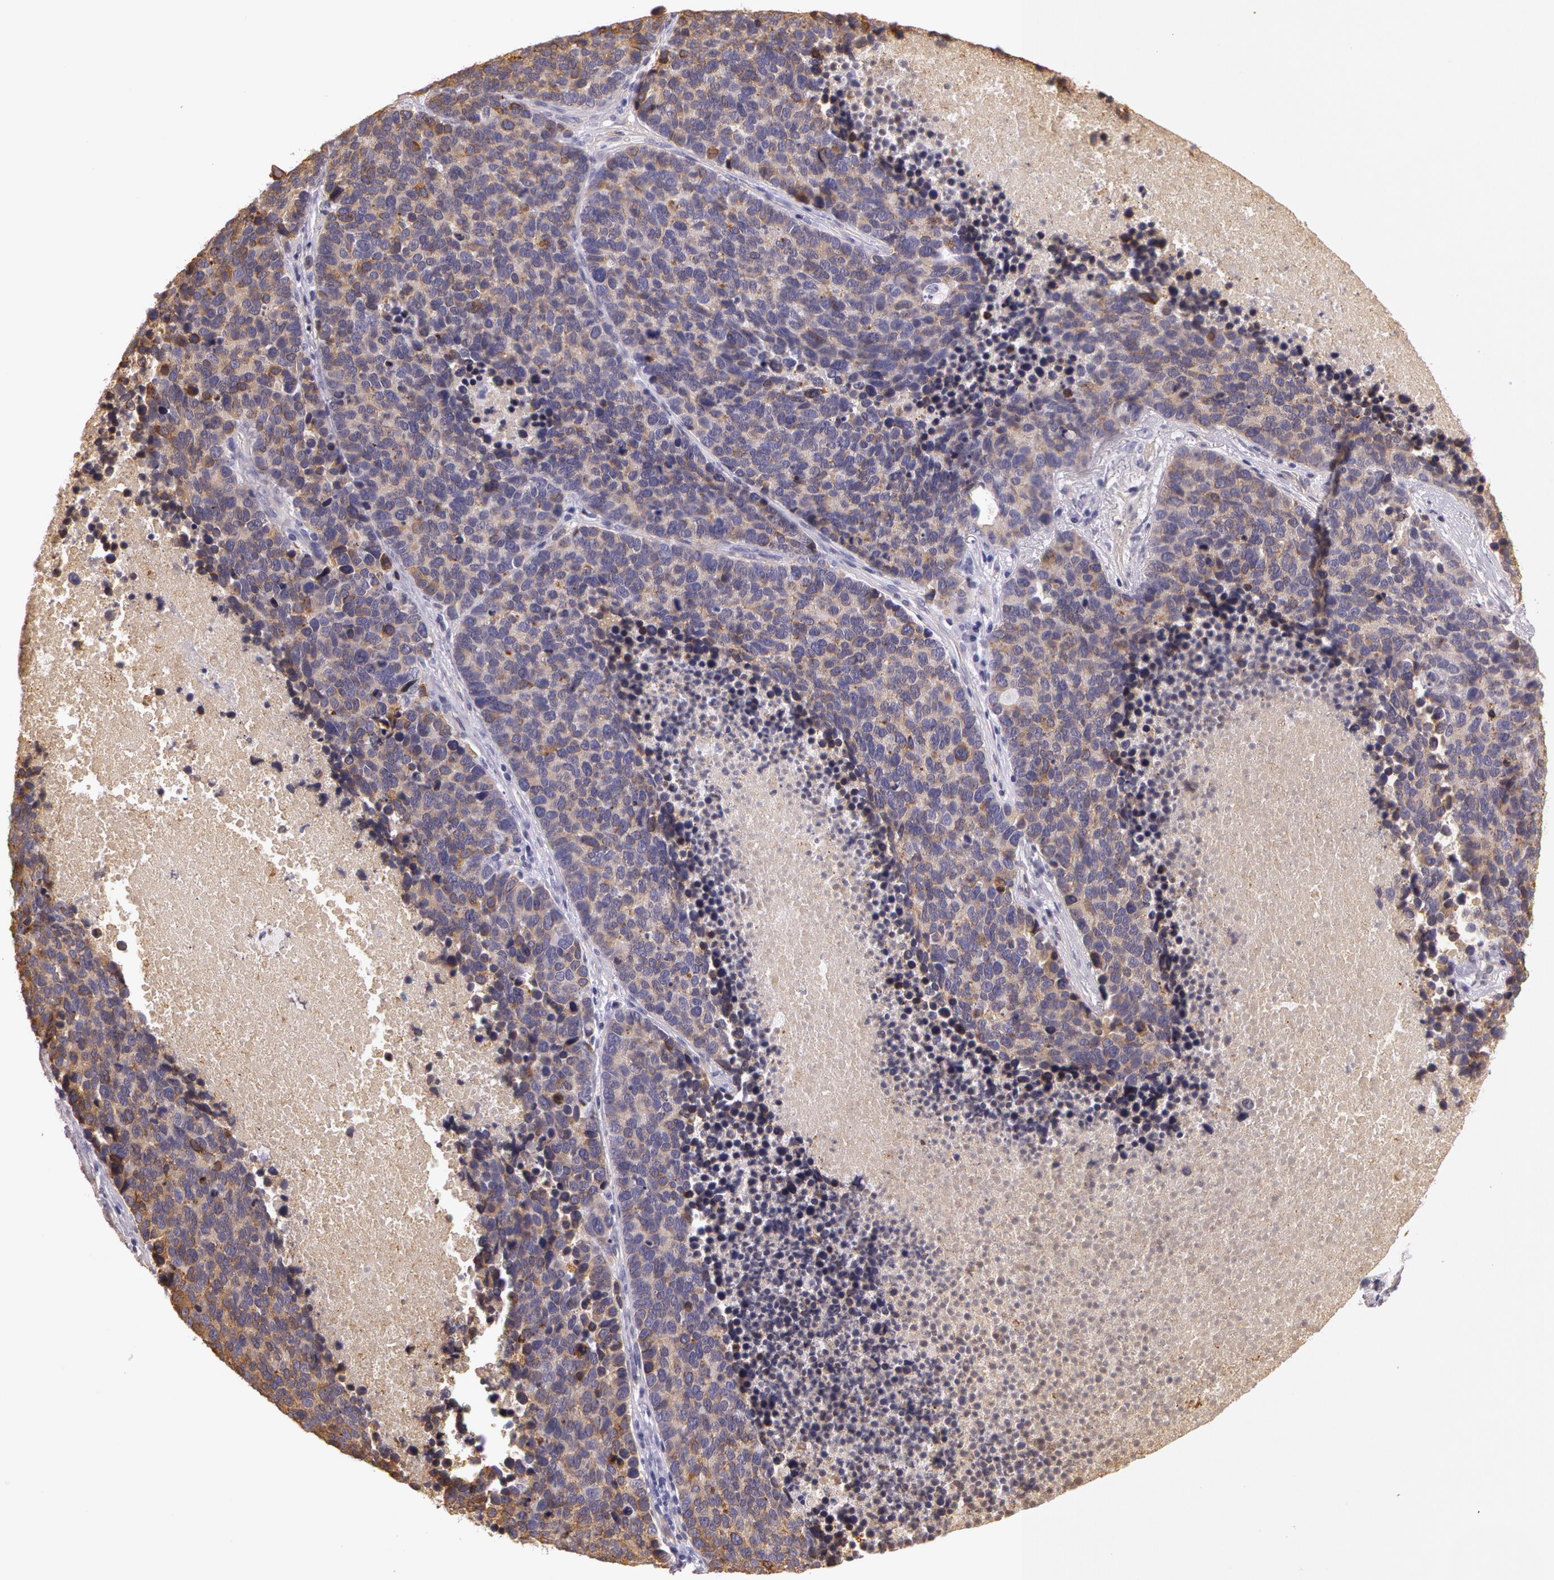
{"staining": {"intensity": "moderate", "quantity": ">75%", "location": "cytoplasmic/membranous"}, "tissue": "lung cancer", "cell_type": "Tumor cells", "image_type": "cancer", "snomed": [{"axis": "morphology", "description": "Neoplasm, malignant, NOS"}, {"axis": "topography", "description": "Lung"}], "caption": "Lung neoplasm (malignant) stained with immunohistochemistry (IHC) reveals moderate cytoplasmic/membranous positivity in approximately >75% of tumor cells.", "gene": "APP", "patient": {"sex": "female", "age": 75}}